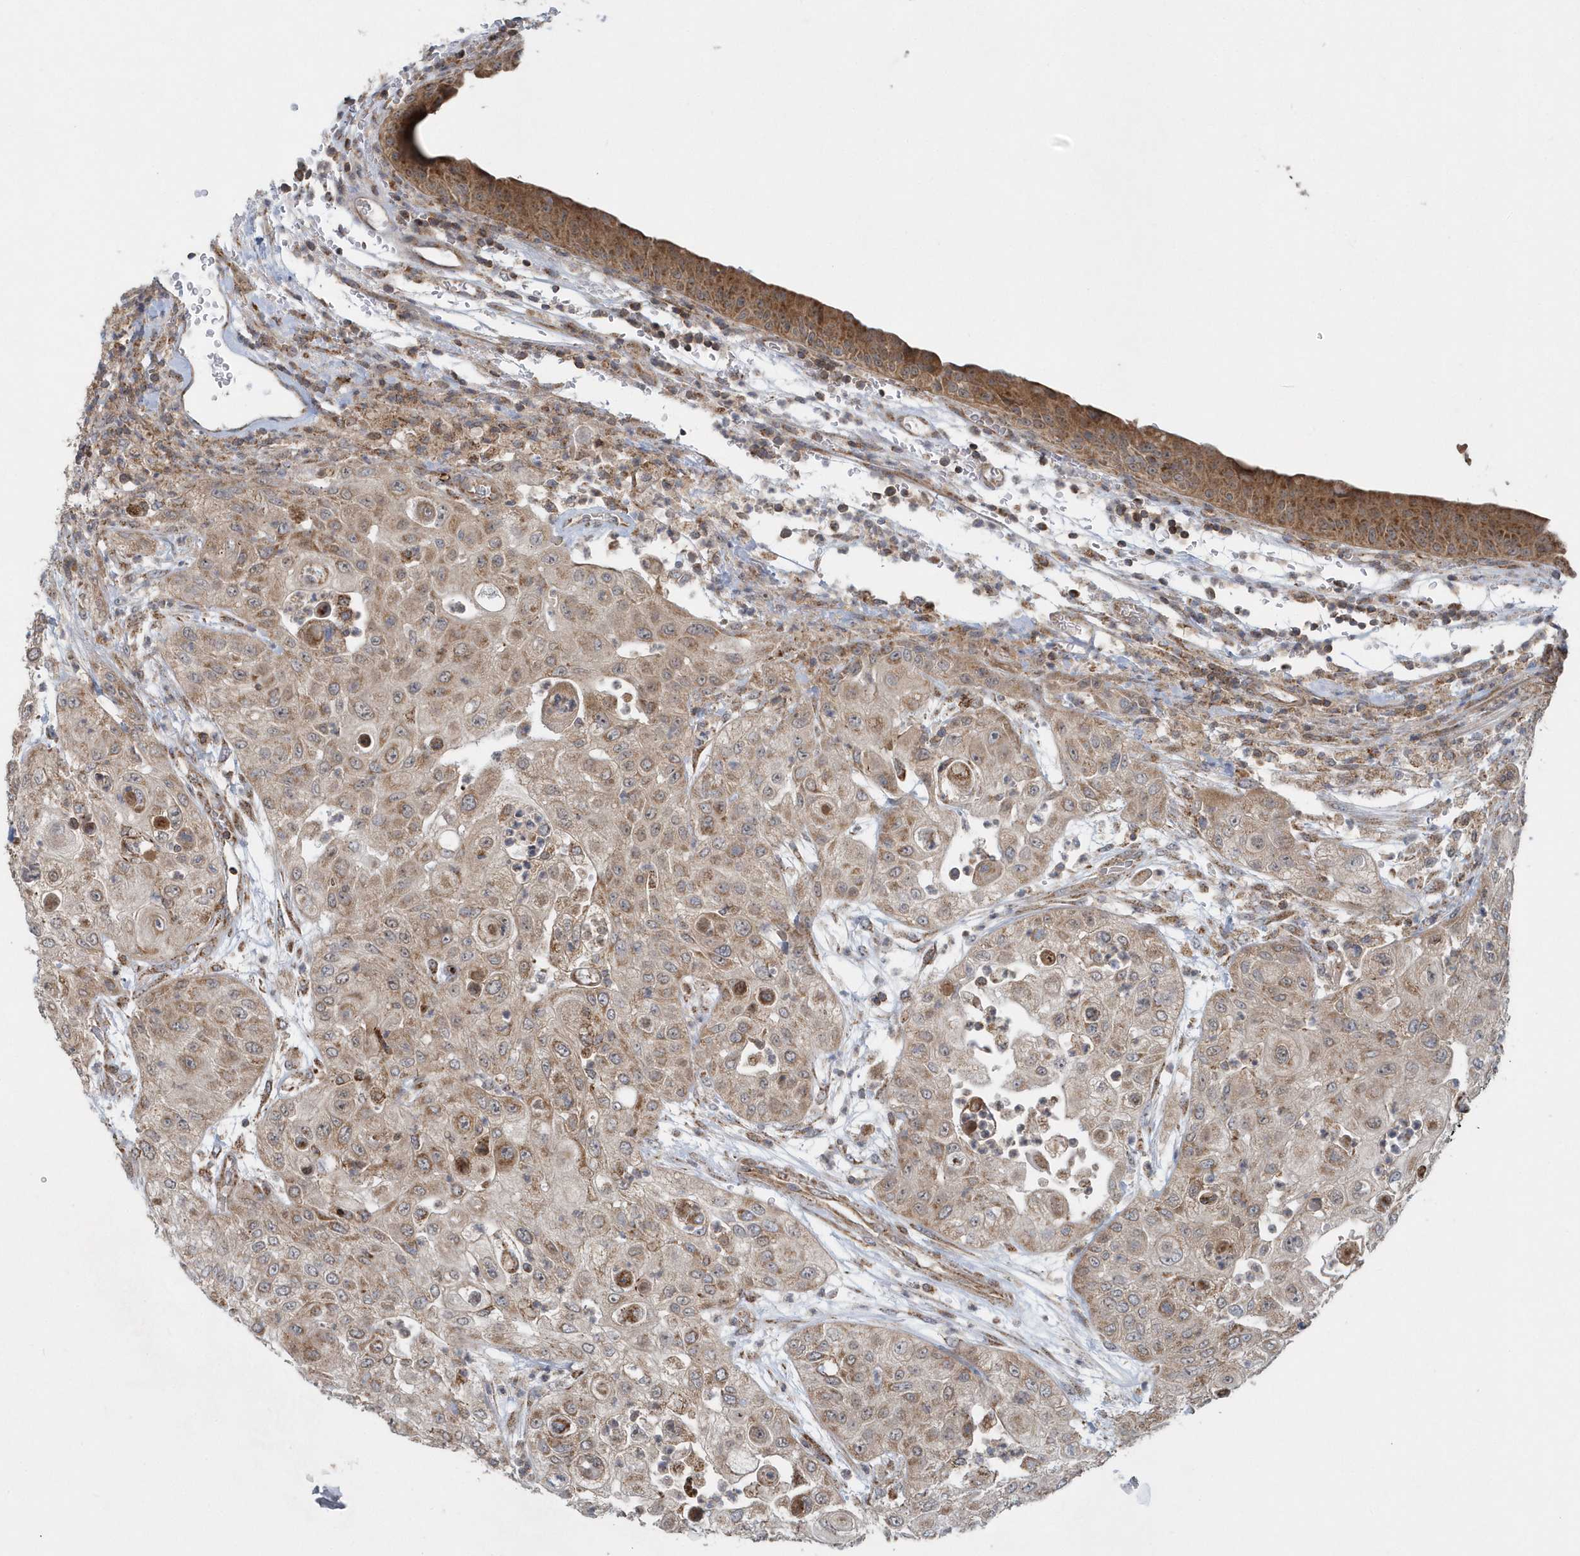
{"staining": {"intensity": "moderate", "quantity": ">75%", "location": "cytoplasmic/membranous"}, "tissue": "urothelial cancer", "cell_type": "Tumor cells", "image_type": "cancer", "snomed": [{"axis": "morphology", "description": "Urothelial carcinoma, High grade"}, {"axis": "topography", "description": "Urinary bladder"}], "caption": "Urothelial cancer stained with immunohistochemistry (IHC) exhibits moderate cytoplasmic/membranous expression in about >75% of tumor cells.", "gene": "PPP1R7", "patient": {"sex": "female", "age": 79}}